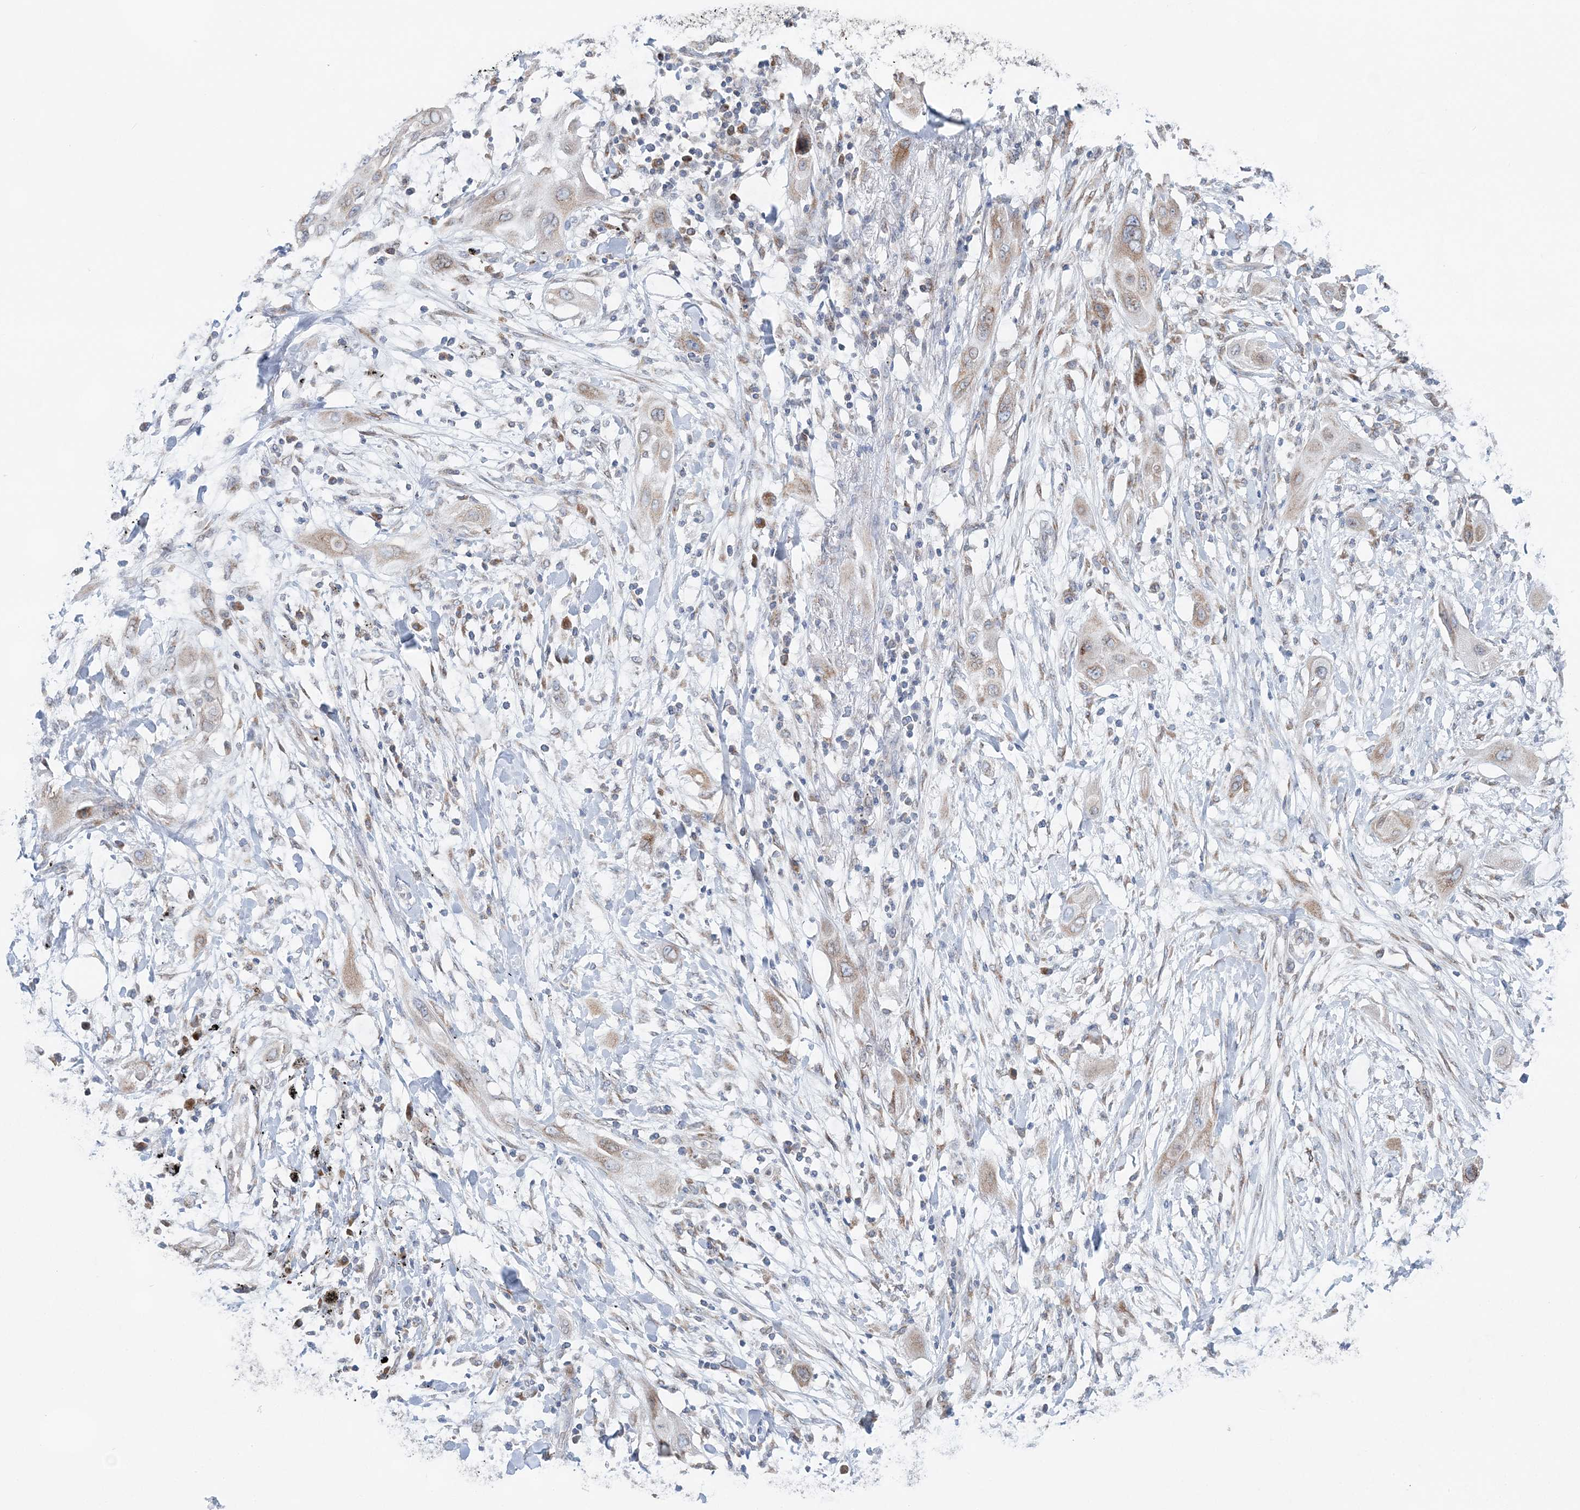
{"staining": {"intensity": "weak", "quantity": "25%-75%", "location": "cytoplasmic/membranous"}, "tissue": "lung cancer", "cell_type": "Tumor cells", "image_type": "cancer", "snomed": [{"axis": "morphology", "description": "Squamous cell carcinoma, NOS"}, {"axis": "topography", "description": "Lung"}], "caption": "Protein expression analysis of lung squamous cell carcinoma exhibits weak cytoplasmic/membranous expression in approximately 25%-75% of tumor cells.", "gene": "TMED10", "patient": {"sex": "female", "age": 47}}